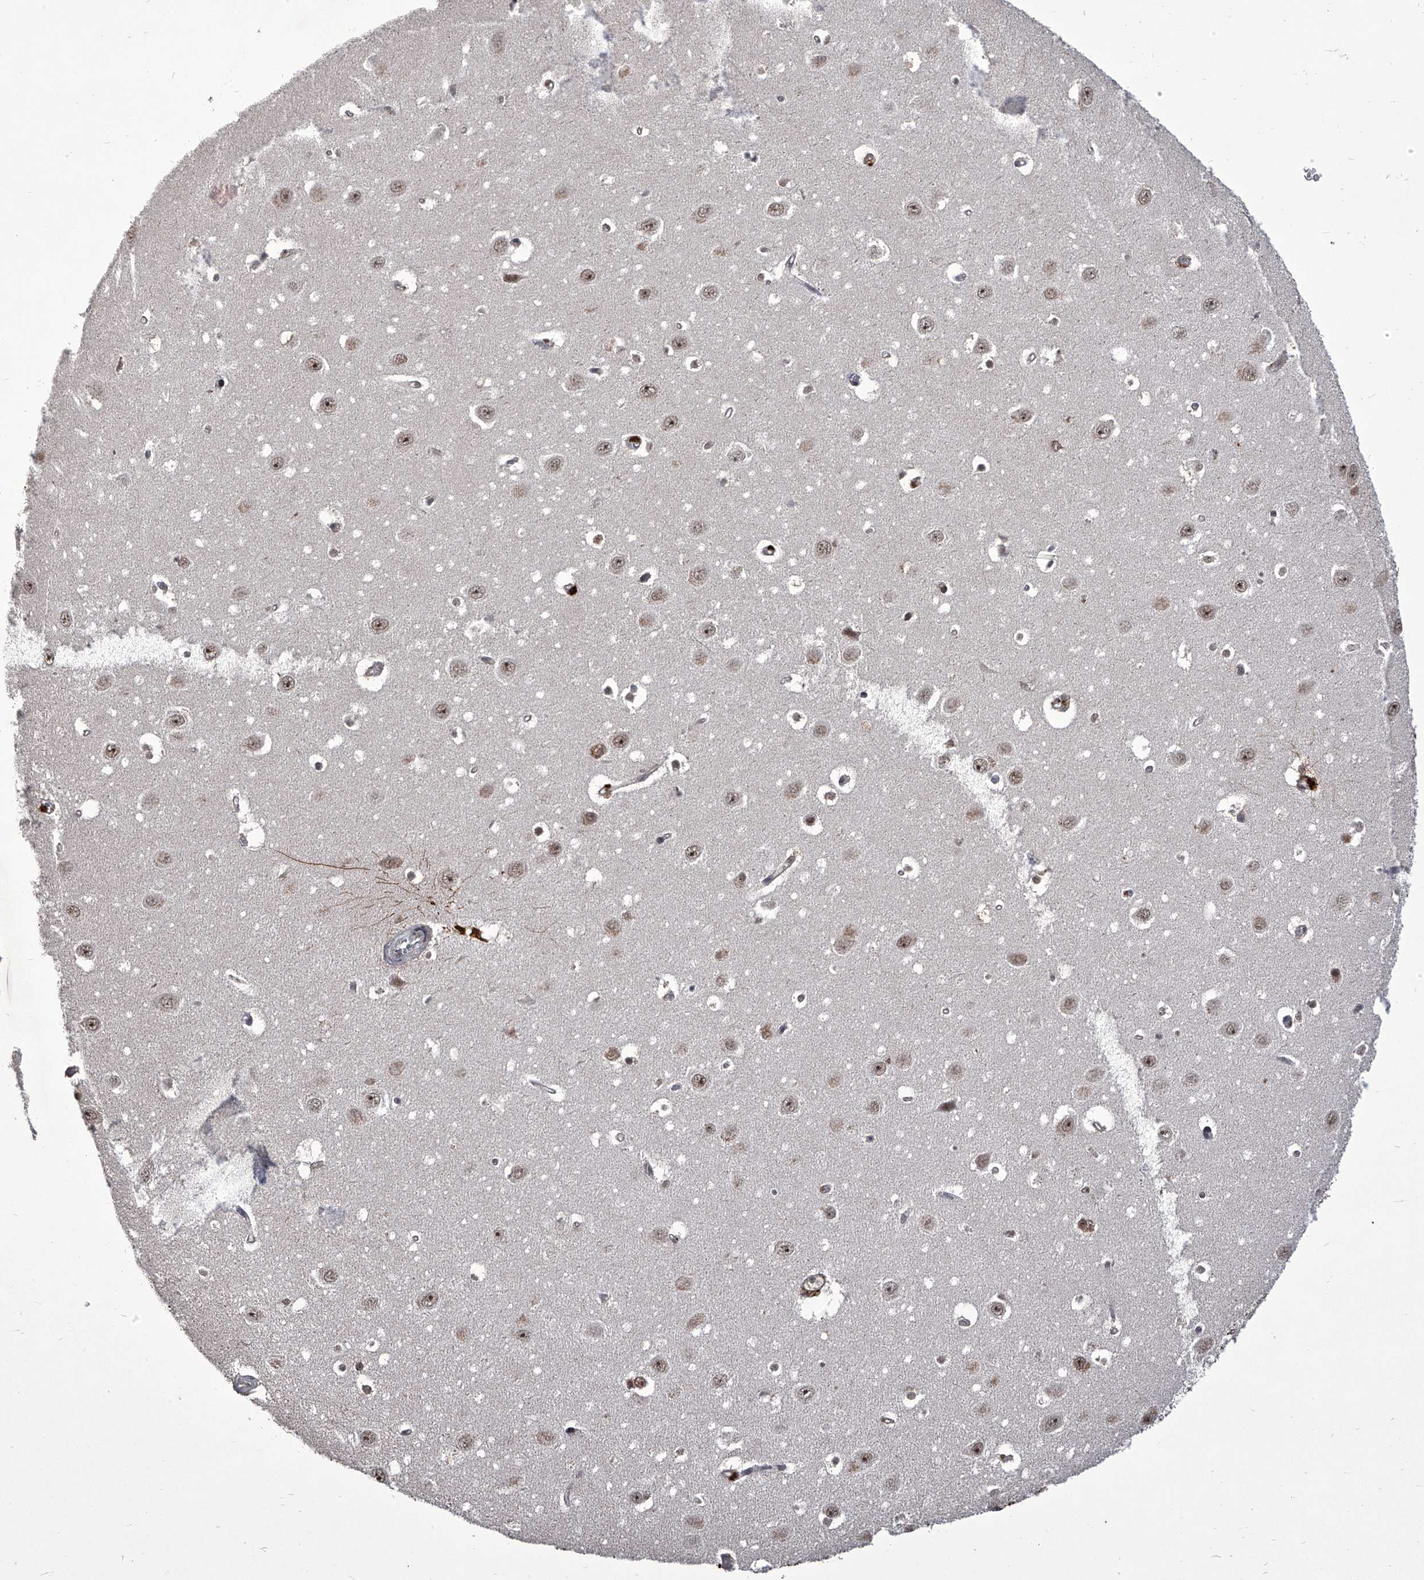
{"staining": {"intensity": "weak", "quantity": "<25%", "location": "cytoplasmic/membranous"}, "tissue": "hippocampus", "cell_type": "Glial cells", "image_type": "normal", "snomed": [{"axis": "morphology", "description": "Normal tissue, NOS"}, {"axis": "topography", "description": "Hippocampus"}], "caption": "Glial cells show no significant protein staining in normal hippocampus. Brightfield microscopy of immunohistochemistry stained with DAB (brown) and hematoxylin (blue), captured at high magnification.", "gene": "CMTR1", "patient": {"sex": "female", "age": 64}}